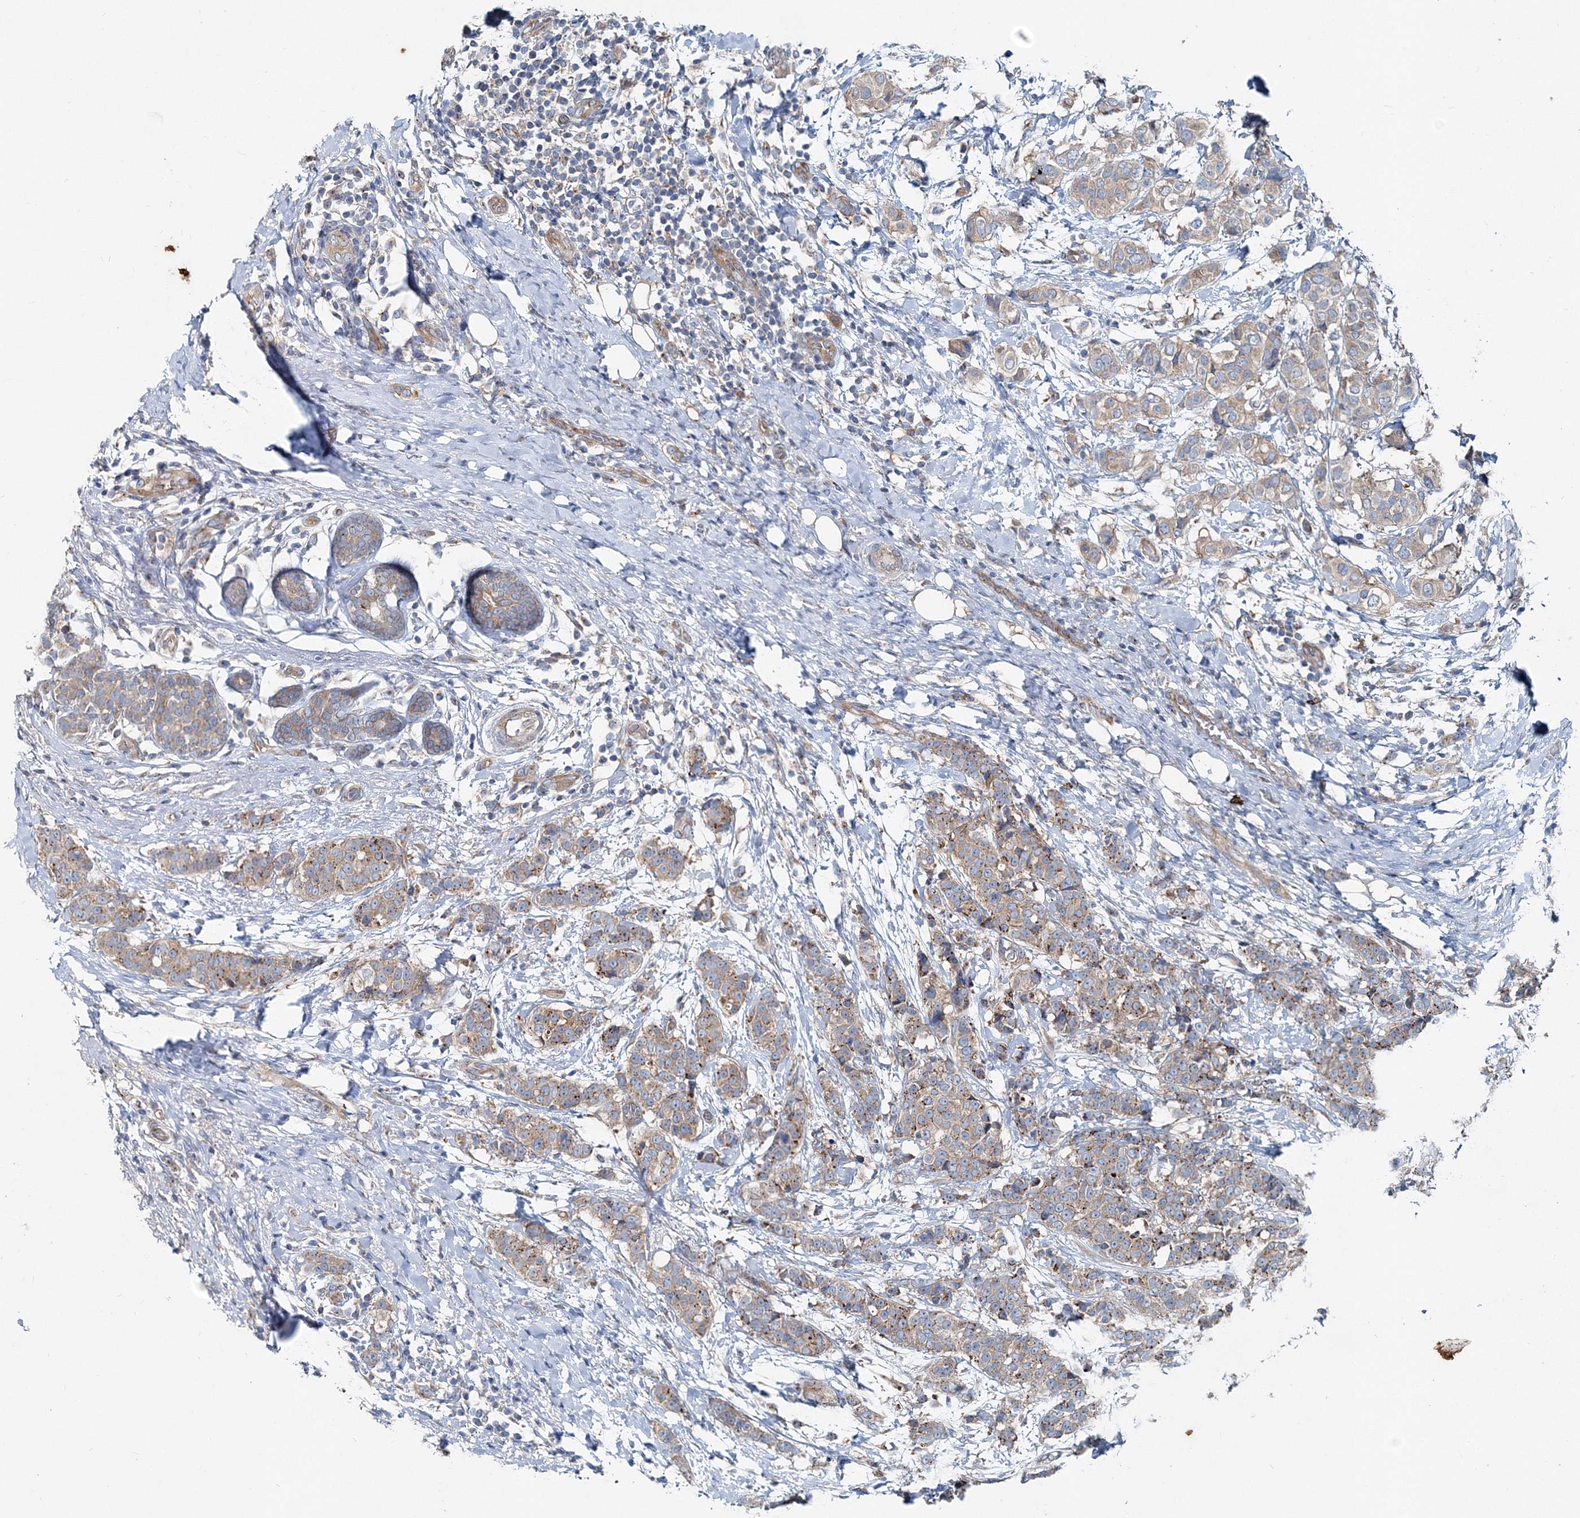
{"staining": {"intensity": "moderate", "quantity": ">75%", "location": "cytoplasmic/membranous"}, "tissue": "breast cancer", "cell_type": "Tumor cells", "image_type": "cancer", "snomed": [{"axis": "morphology", "description": "Lobular carcinoma"}, {"axis": "topography", "description": "Breast"}], "caption": "Protein positivity by immunohistochemistry demonstrates moderate cytoplasmic/membranous positivity in about >75% of tumor cells in breast cancer (lobular carcinoma). Ihc stains the protein in brown and the nuclei are stained blue.", "gene": "MPHOSPH9", "patient": {"sex": "female", "age": 51}}